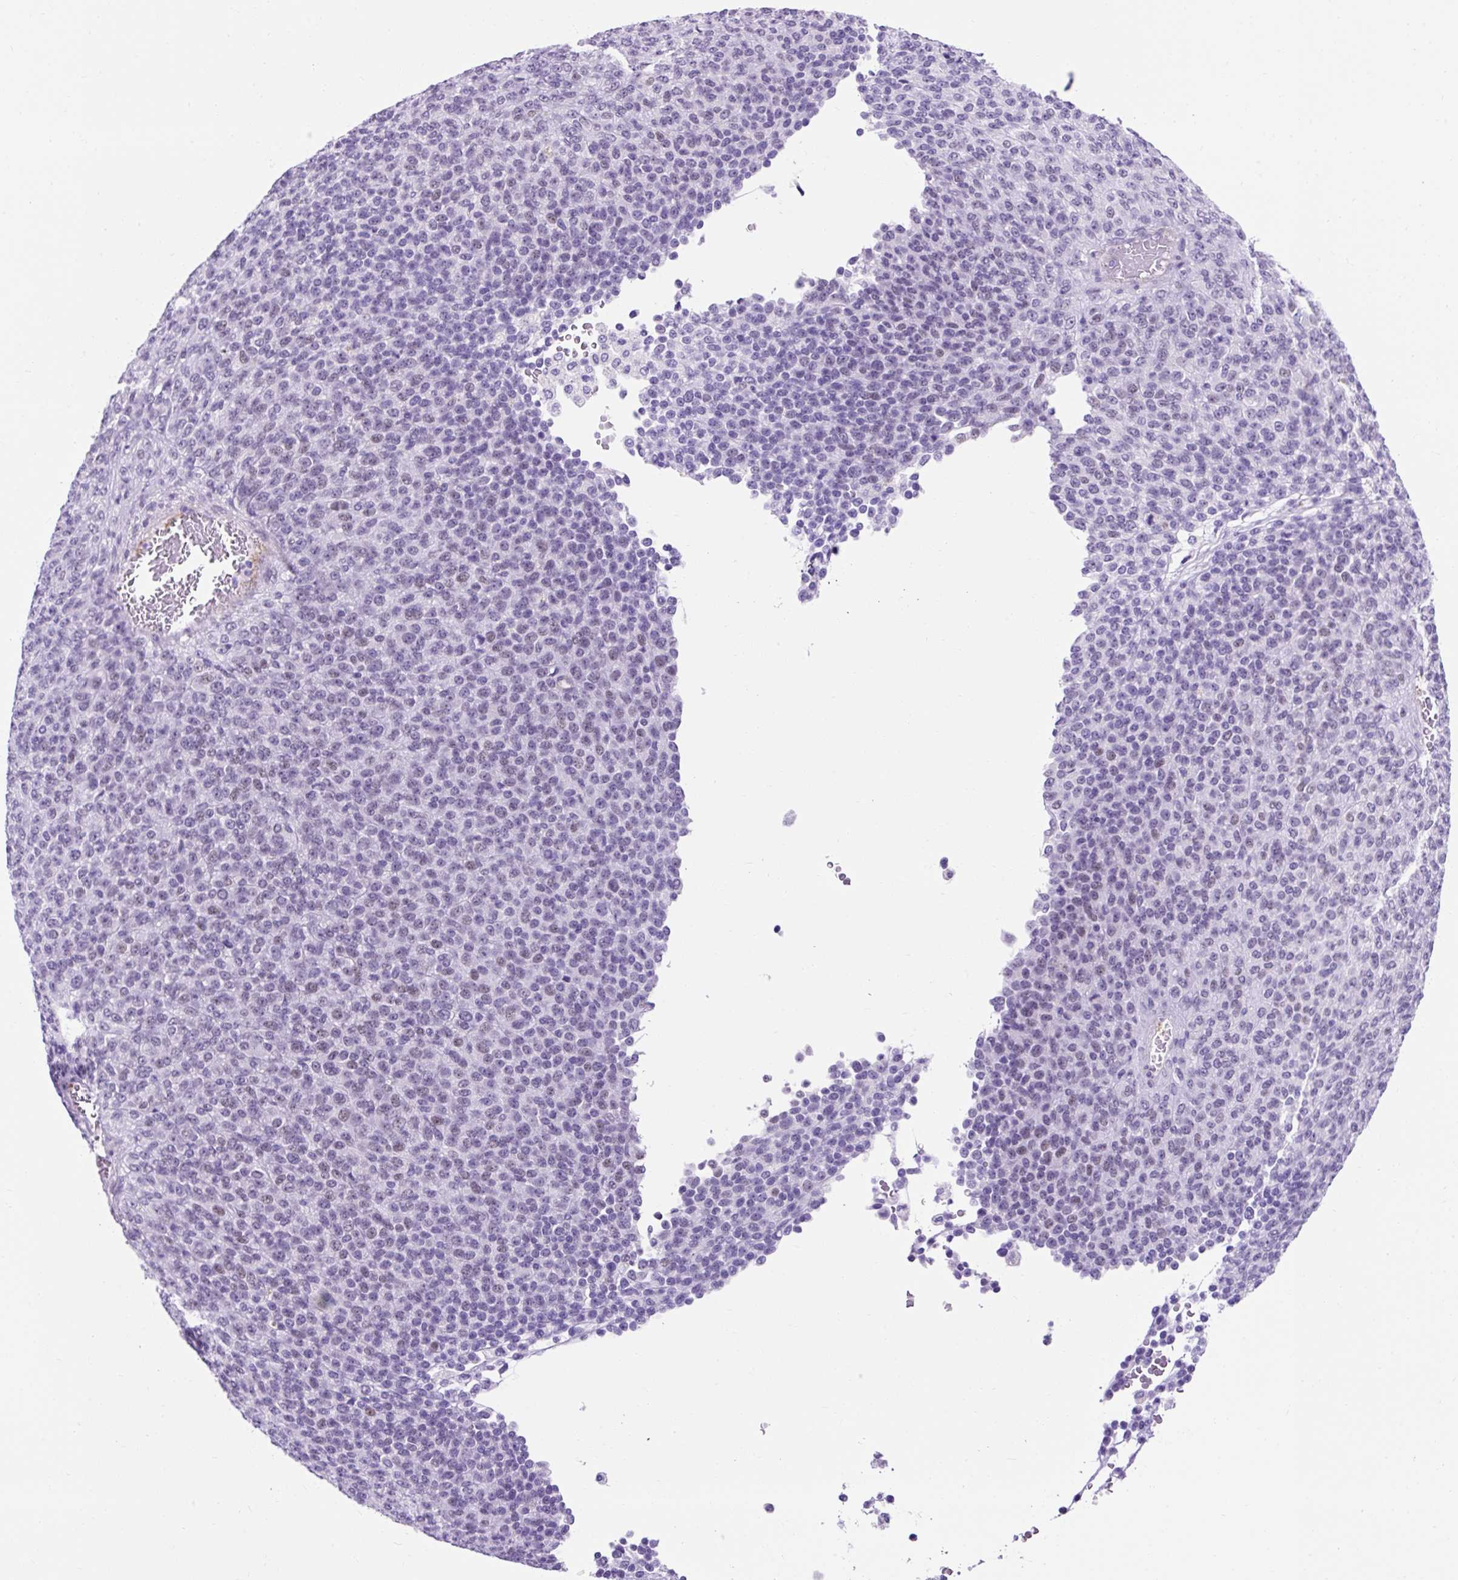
{"staining": {"intensity": "negative", "quantity": "none", "location": "none"}, "tissue": "melanoma", "cell_type": "Tumor cells", "image_type": "cancer", "snomed": [{"axis": "morphology", "description": "Malignant melanoma, Metastatic site"}, {"axis": "topography", "description": "Brain"}], "caption": "Immunohistochemistry (IHC) of melanoma reveals no staining in tumor cells.", "gene": "KRT12", "patient": {"sex": "female", "age": 56}}